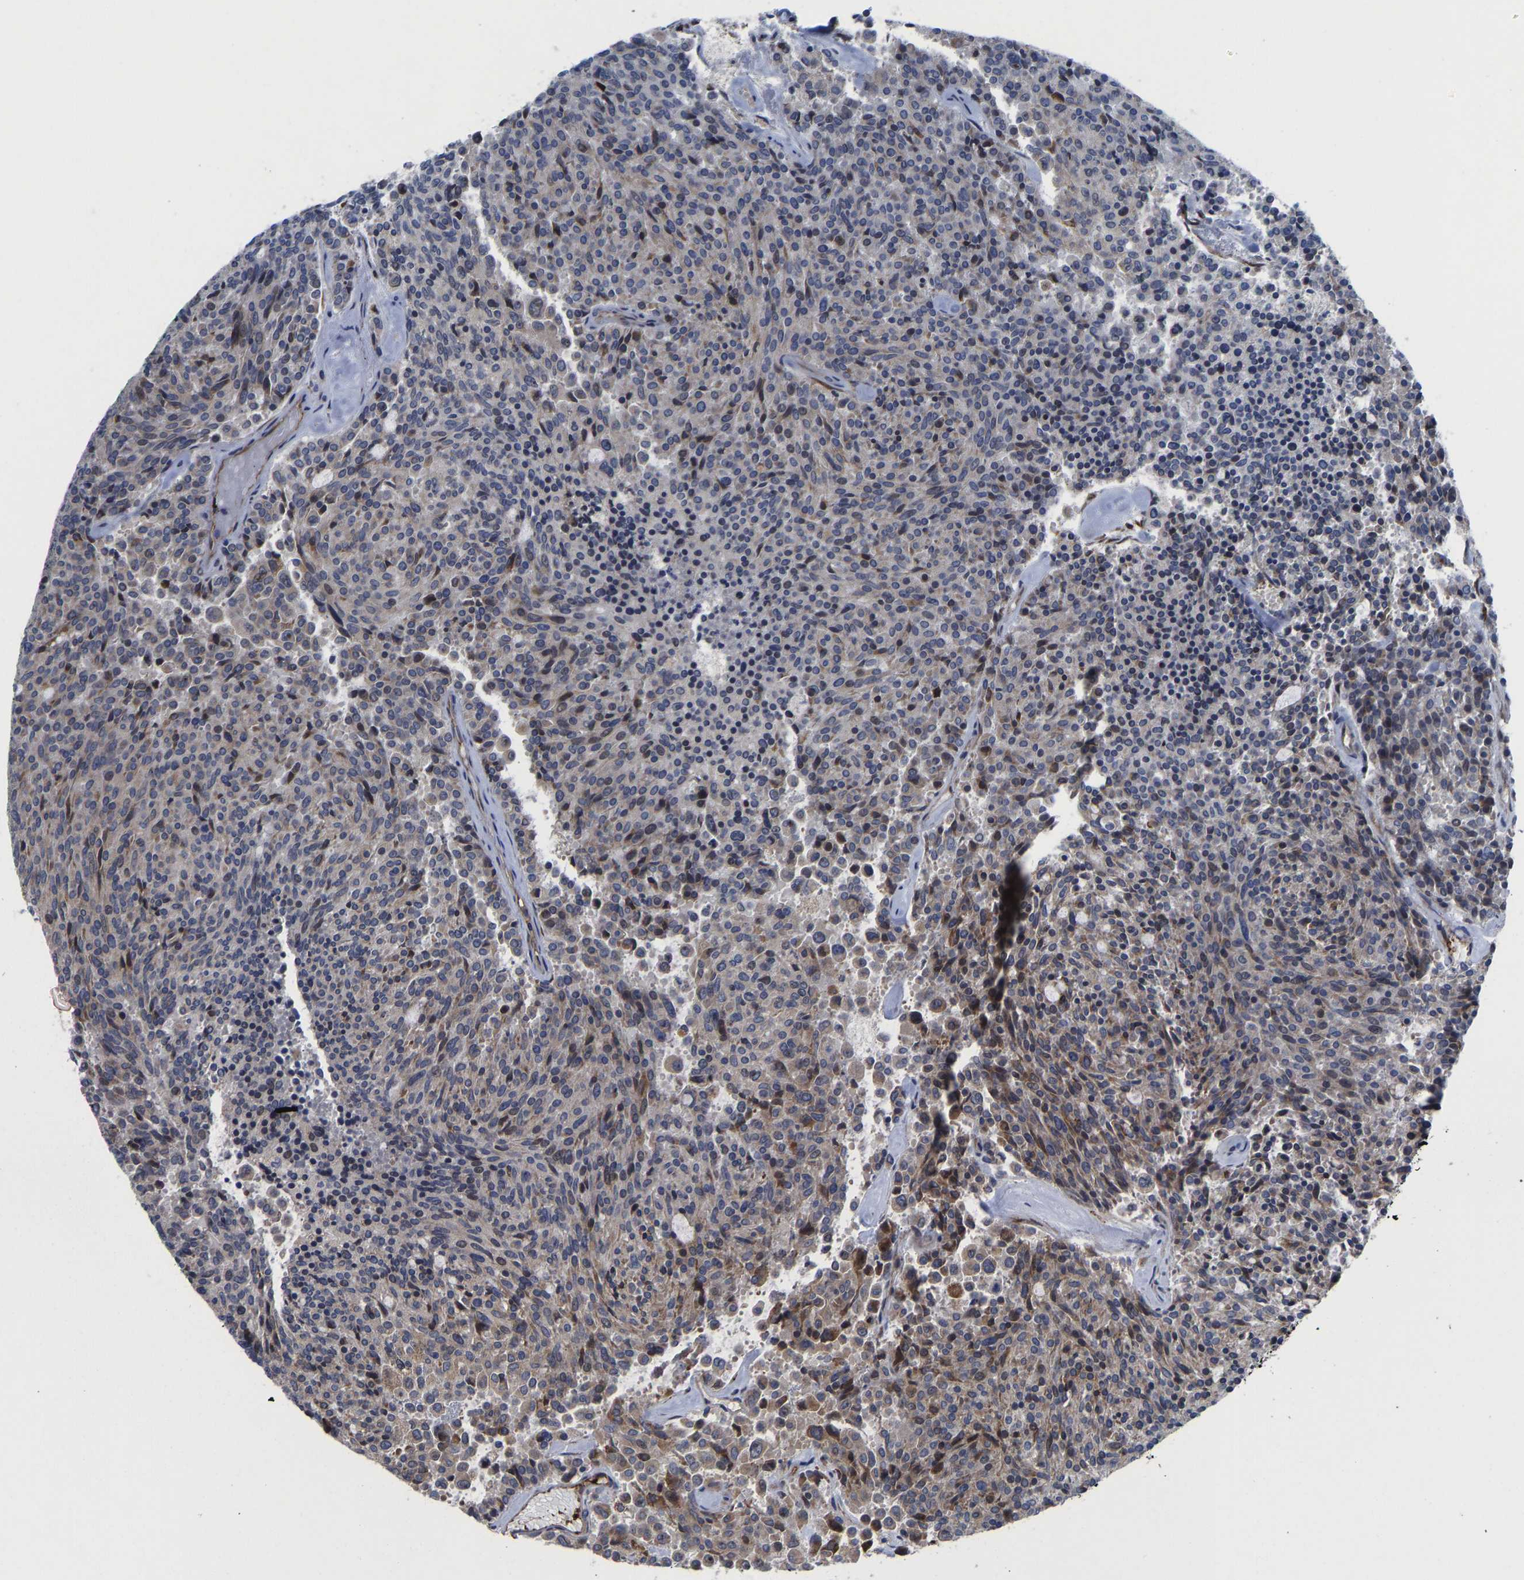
{"staining": {"intensity": "weak", "quantity": "<25%", "location": "cytoplasmic/membranous"}, "tissue": "carcinoid", "cell_type": "Tumor cells", "image_type": "cancer", "snomed": [{"axis": "morphology", "description": "Carcinoid, malignant, NOS"}, {"axis": "topography", "description": "Pancreas"}], "caption": "Histopathology image shows no protein expression in tumor cells of malignant carcinoid tissue.", "gene": "FRRS1", "patient": {"sex": "female", "age": 54}}